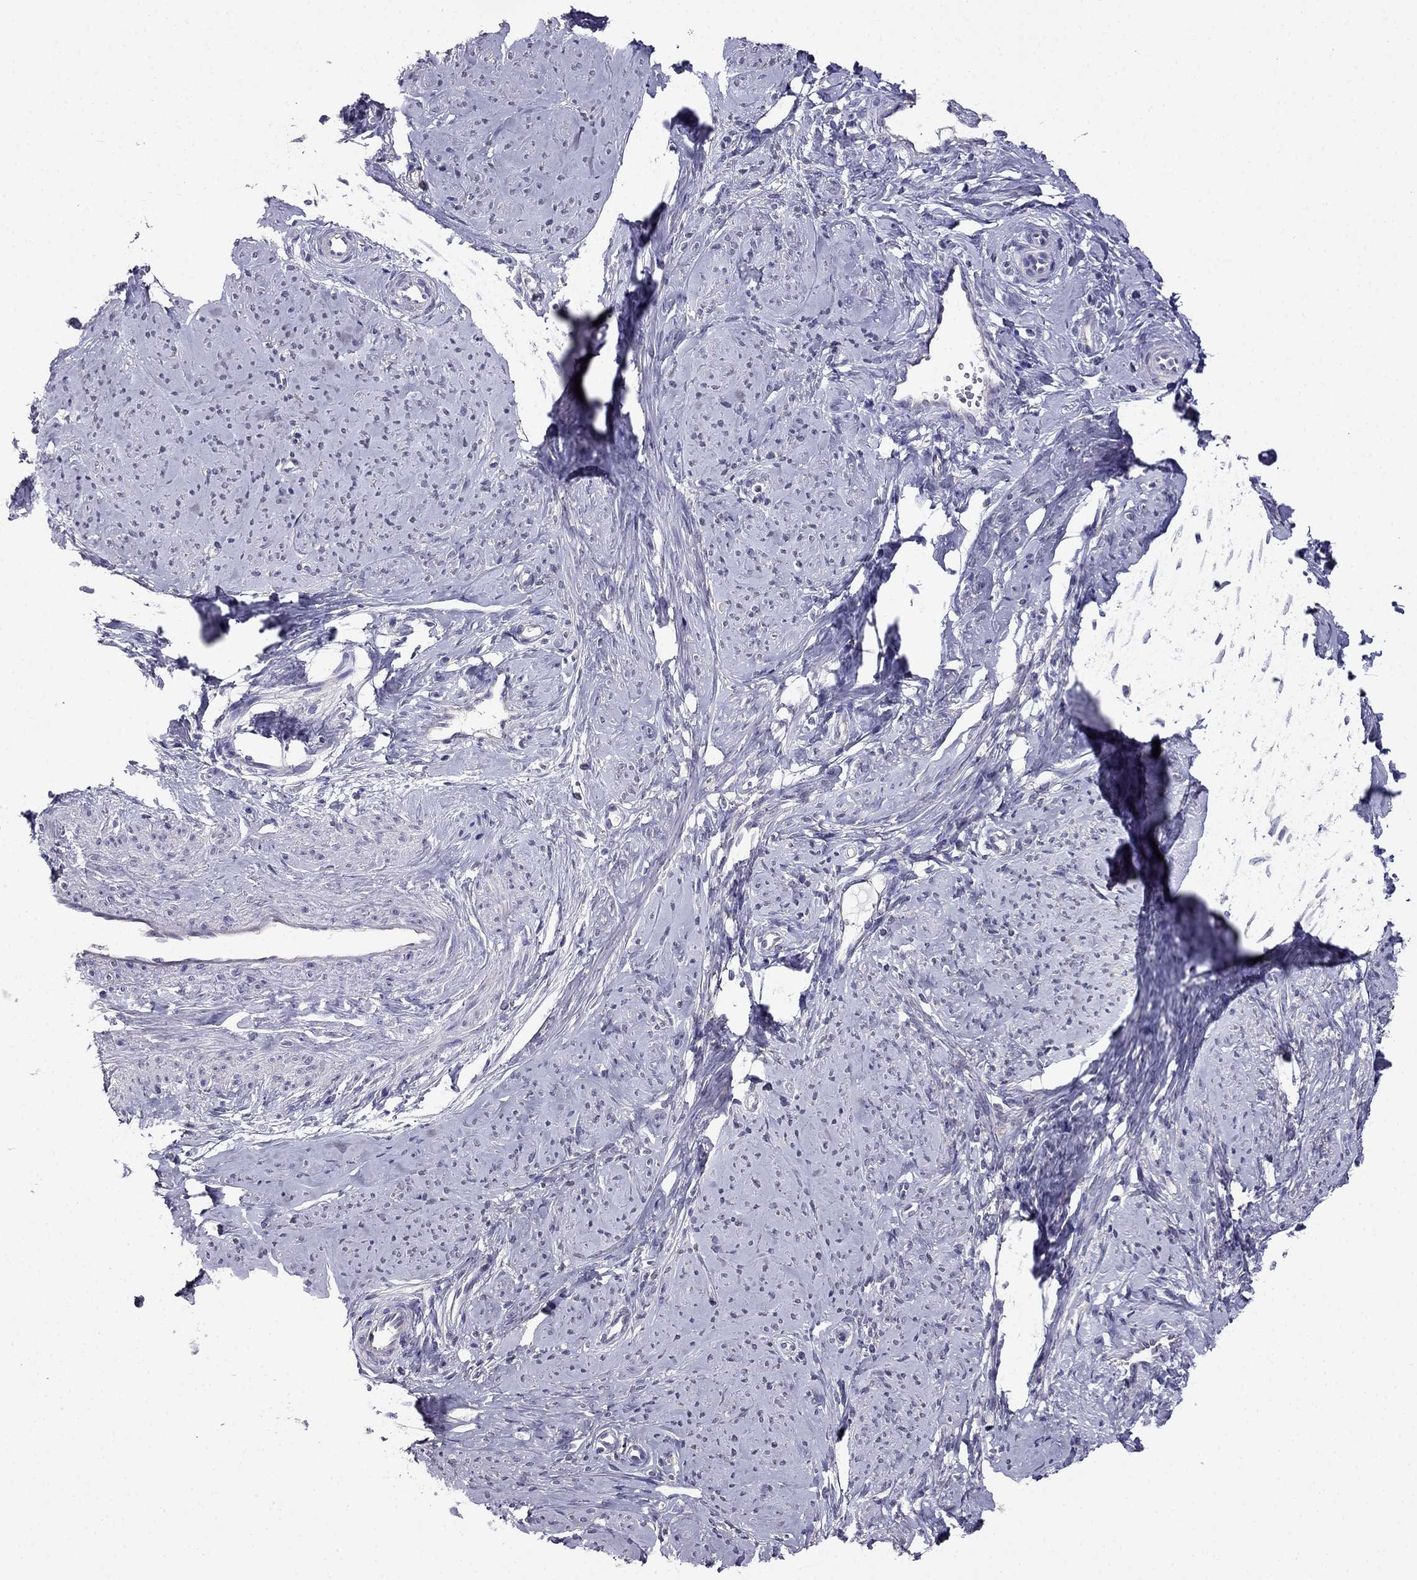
{"staining": {"intensity": "negative", "quantity": "none", "location": "none"}, "tissue": "smooth muscle", "cell_type": "Smooth muscle cells", "image_type": "normal", "snomed": [{"axis": "morphology", "description": "Normal tissue, NOS"}, {"axis": "topography", "description": "Smooth muscle"}], "caption": "Benign smooth muscle was stained to show a protein in brown. There is no significant expression in smooth muscle cells.", "gene": "SCNN1D", "patient": {"sex": "female", "age": 48}}